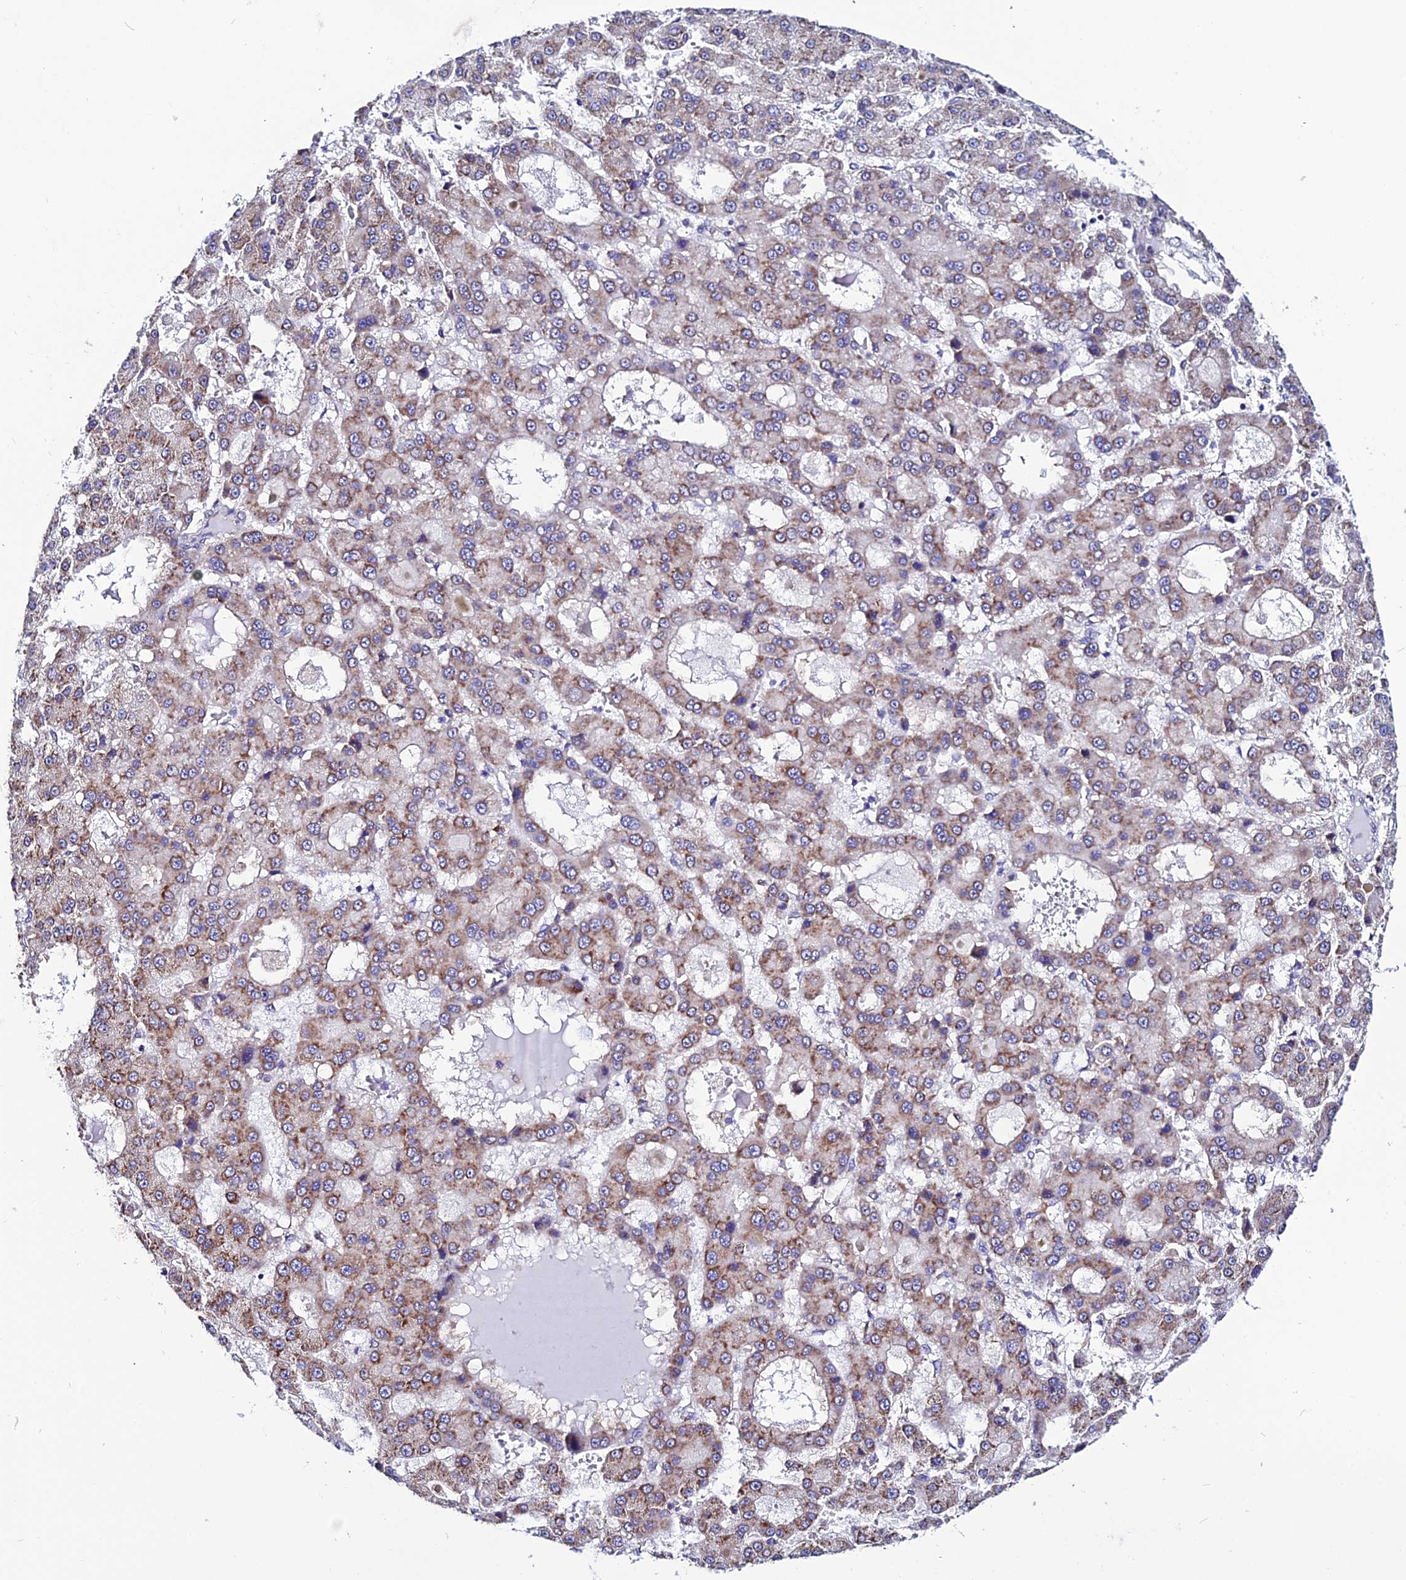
{"staining": {"intensity": "moderate", "quantity": ">75%", "location": "cytoplasmic/membranous"}, "tissue": "liver cancer", "cell_type": "Tumor cells", "image_type": "cancer", "snomed": [{"axis": "morphology", "description": "Carcinoma, Hepatocellular, NOS"}, {"axis": "topography", "description": "Liver"}], "caption": "Human liver cancer stained with a protein marker reveals moderate staining in tumor cells.", "gene": "EEF1G", "patient": {"sex": "male", "age": 70}}